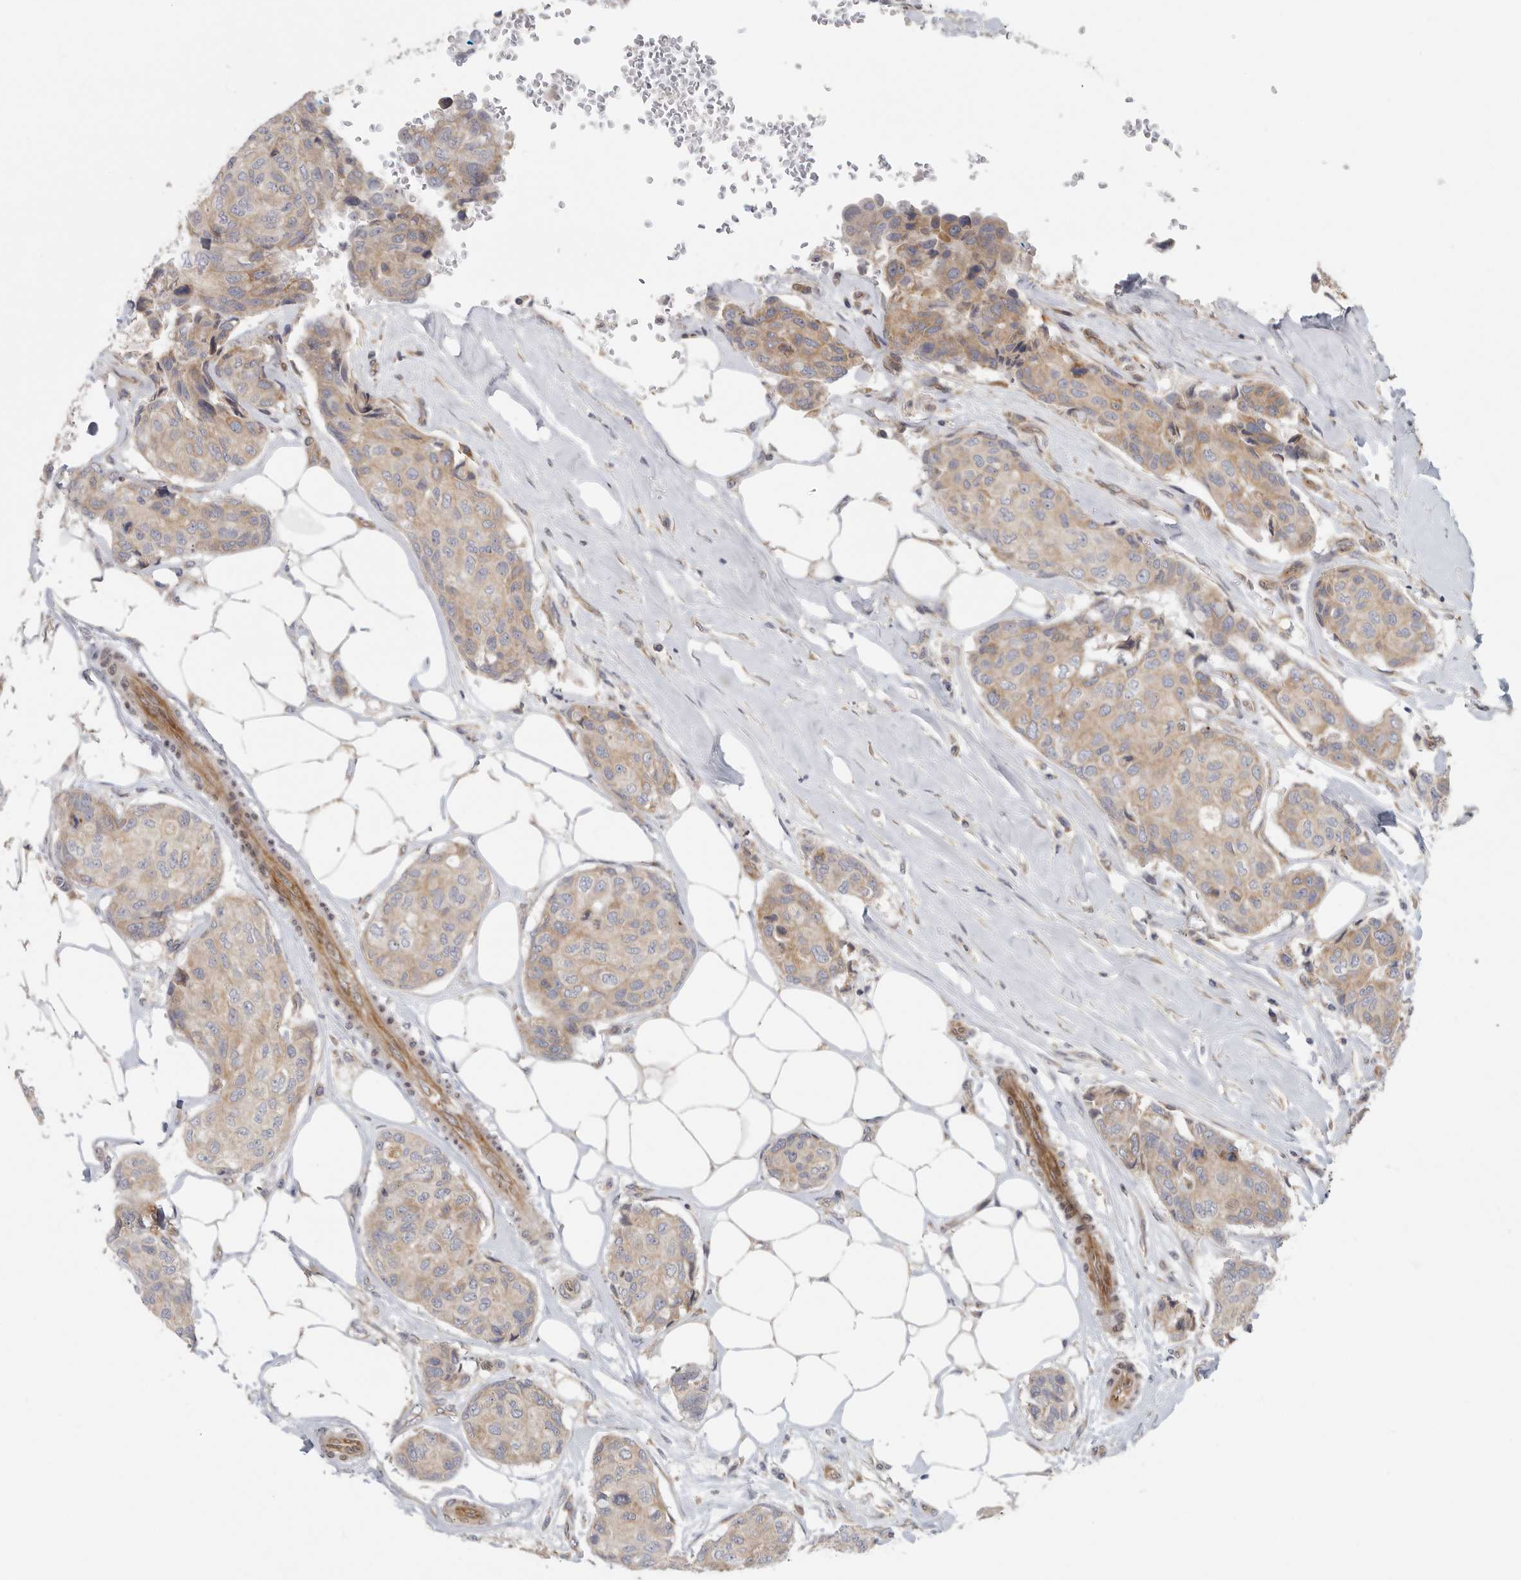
{"staining": {"intensity": "weak", "quantity": ">75%", "location": "cytoplasmic/membranous"}, "tissue": "breast cancer", "cell_type": "Tumor cells", "image_type": "cancer", "snomed": [{"axis": "morphology", "description": "Duct carcinoma"}, {"axis": "topography", "description": "Breast"}], "caption": "This is an image of immunohistochemistry (IHC) staining of breast cancer, which shows weak positivity in the cytoplasmic/membranous of tumor cells.", "gene": "BCAP29", "patient": {"sex": "female", "age": 80}}